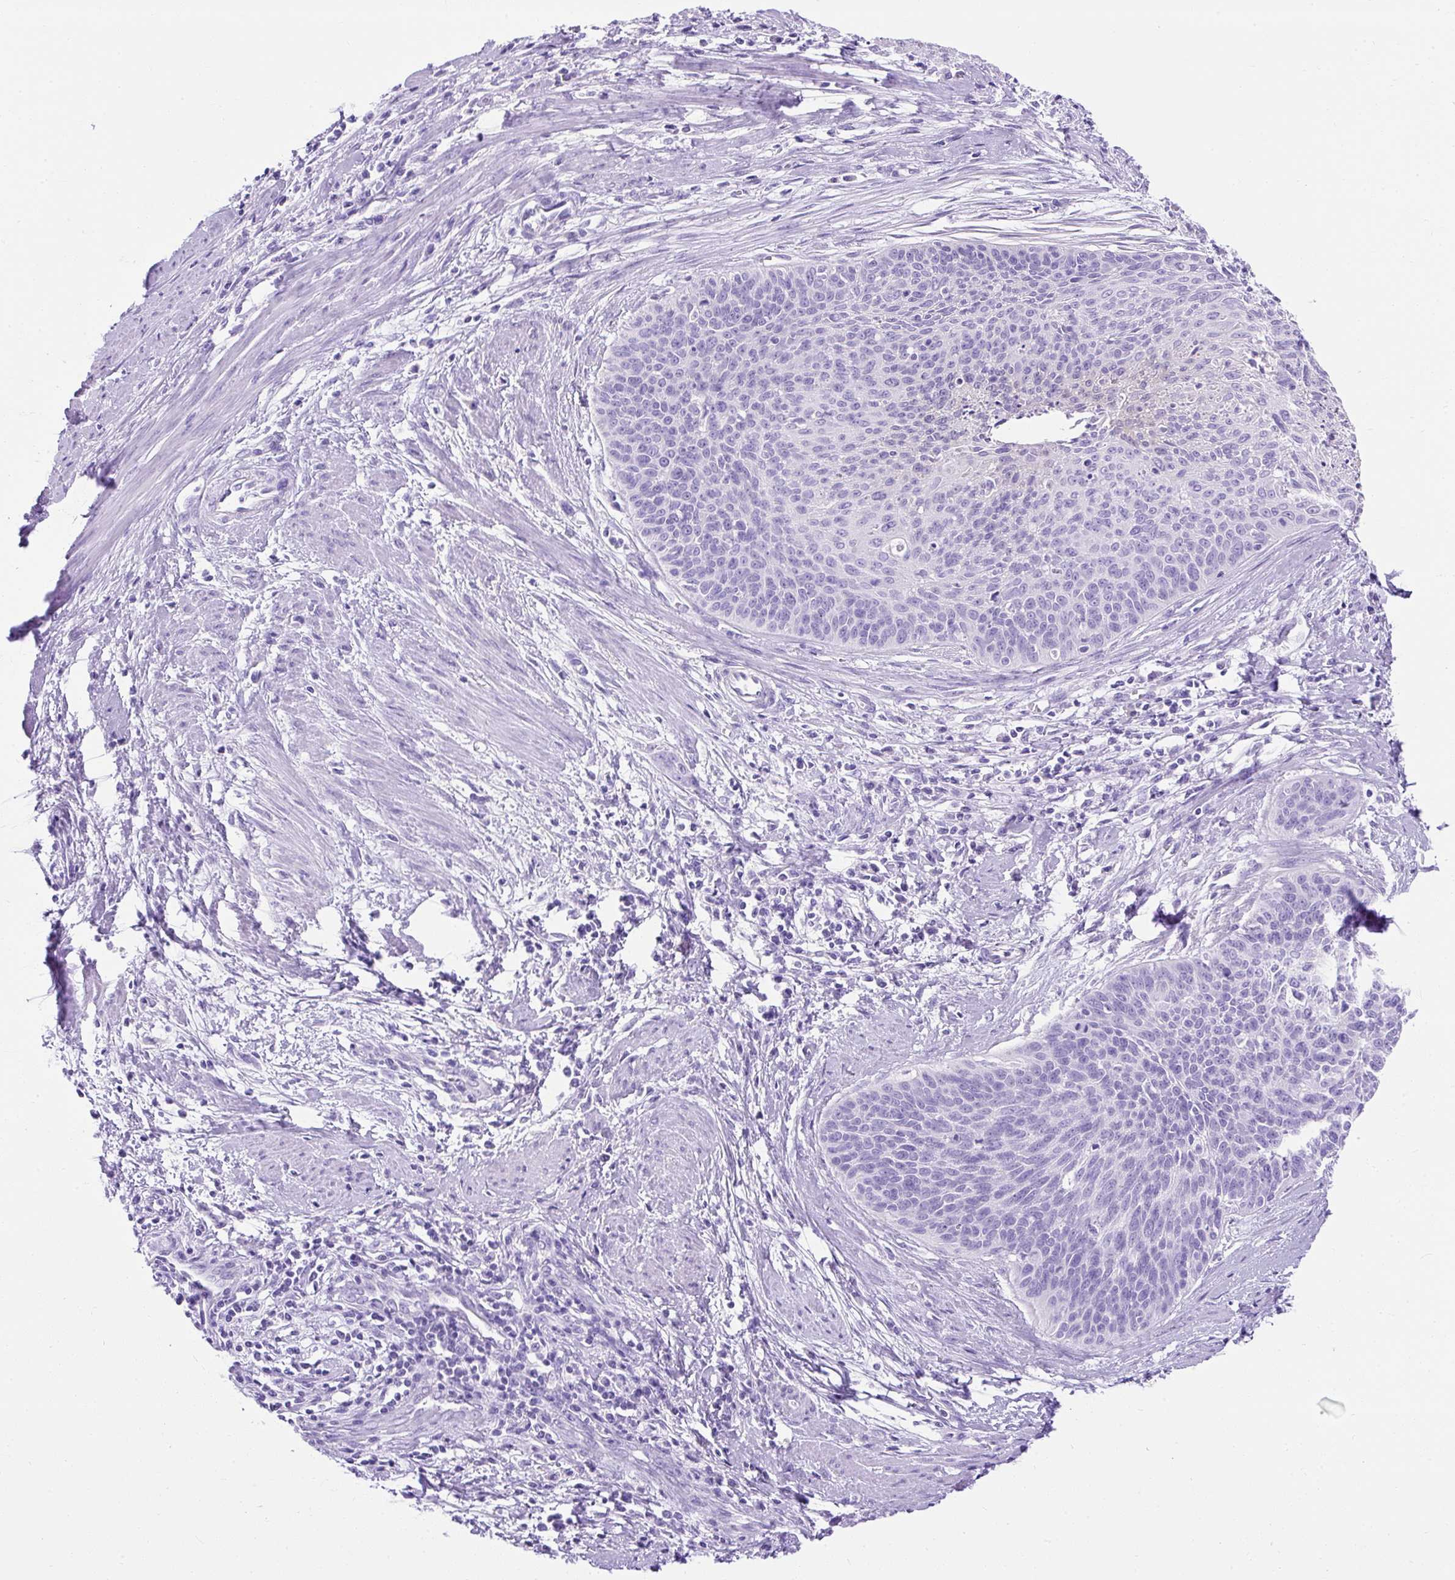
{"staining": {"intensity": "negative", "quantity": "none", "location": "none"}, "tissue": "cervical cancer", "cell_type": "Tumor cells", "image_type": "cancer", "snomed": [{"axis": "morphology", "description": "Squamous cell carcinoma, NOS"}, {"axis": "topography", "description": "Cervix"}], "caption": "This is an immunohistochemistry histopathology image of squamous cell carcinoma (cervical). There is no positivity in tumor cells.", "gene": "KRT12", "patient": {"sex": "female", "age": 55}}